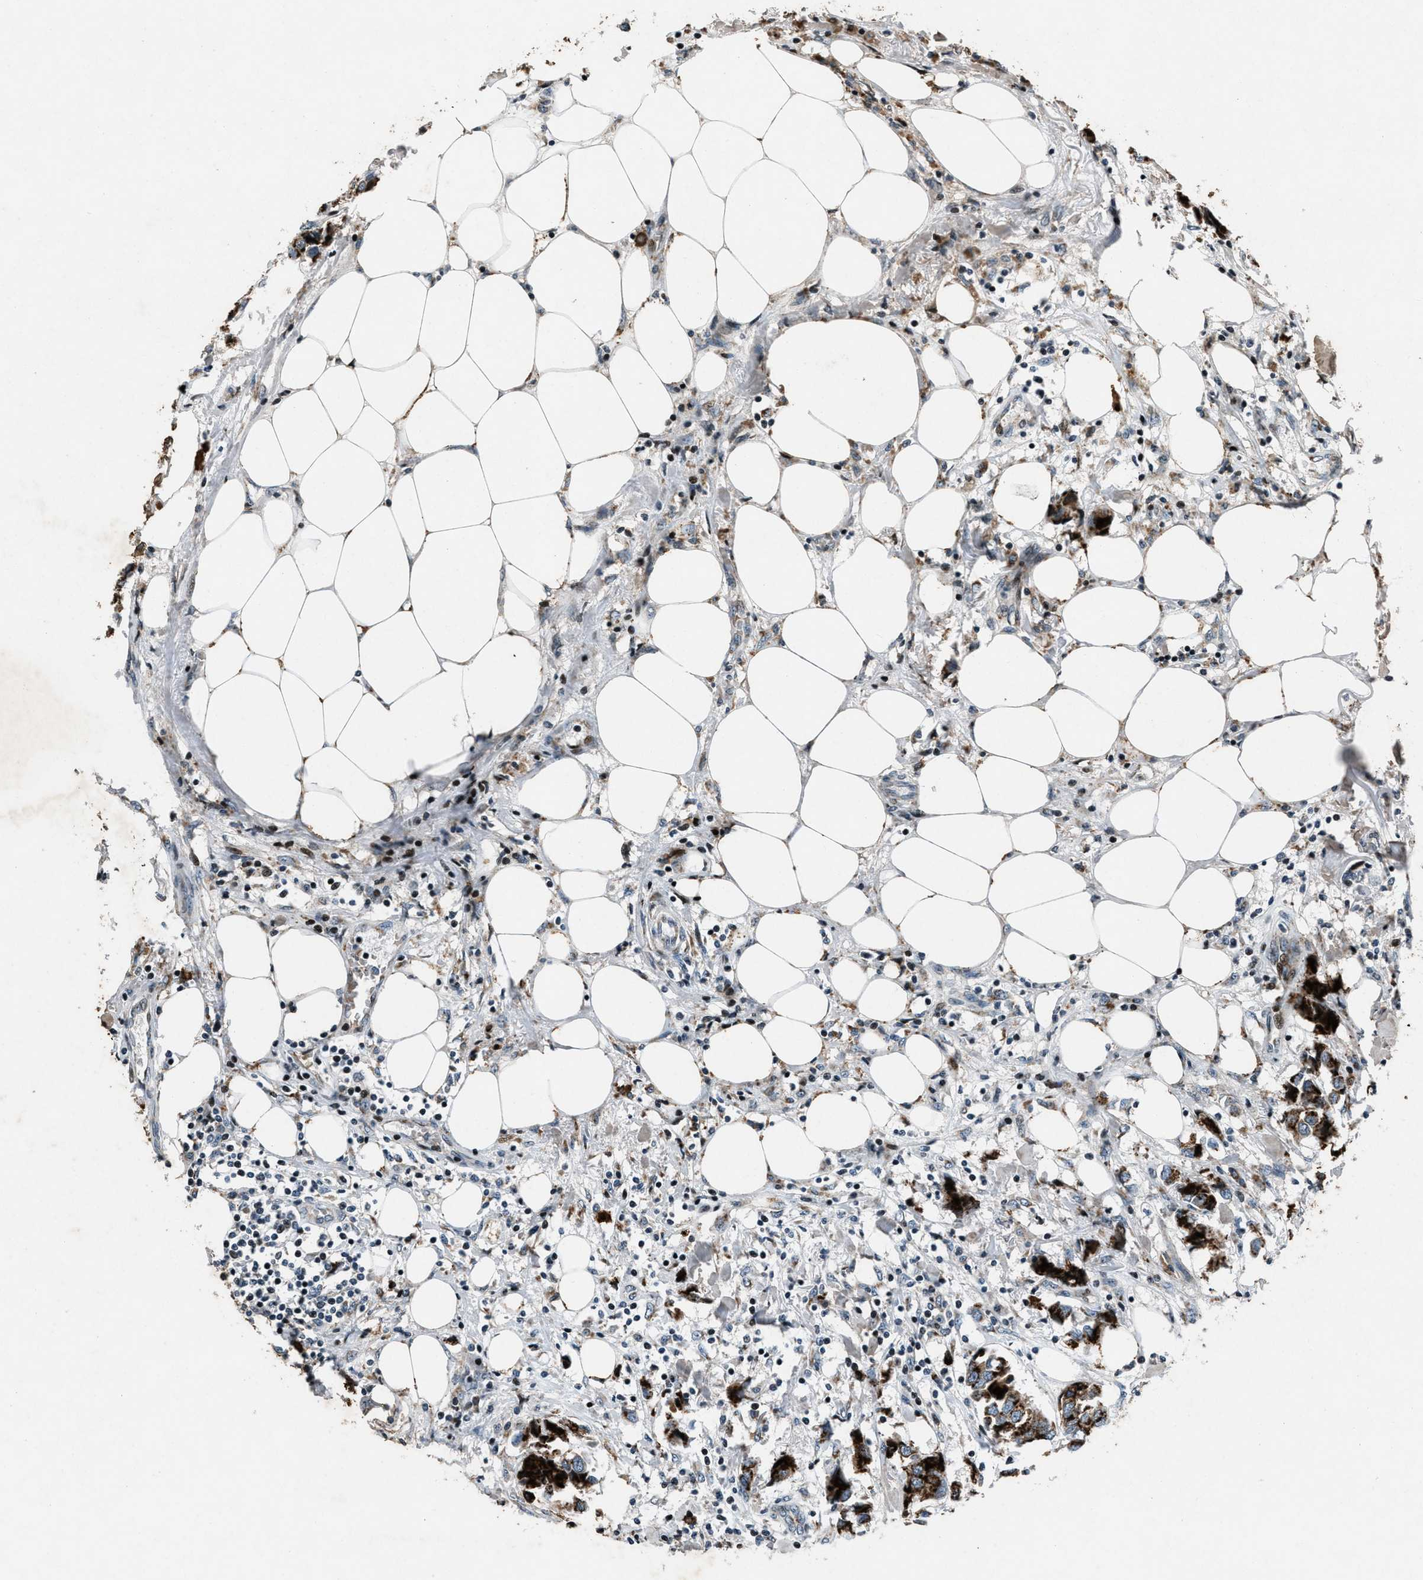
{"staining": {"intensity": "strong", "quantity": ">75%", "location": "cytoplasmic/membranous"}, "tissue": "breast cancer", "cell_type": "Tumor cells", "image_type": "cancer", "snomed": [{"axis": "morphology", "description": "Duct carcinoma"}, {"axis": "topography", "description": "Breast"}], "caption": "Immunohistochemical staining of breast cancer (invasive ductal carcinoma) shows strong cytoplasmic/membranous protein expression in approximately >75% of tumor cells.", "gene": "GPC6", "patient": {"sex": "female", "age": 80}}